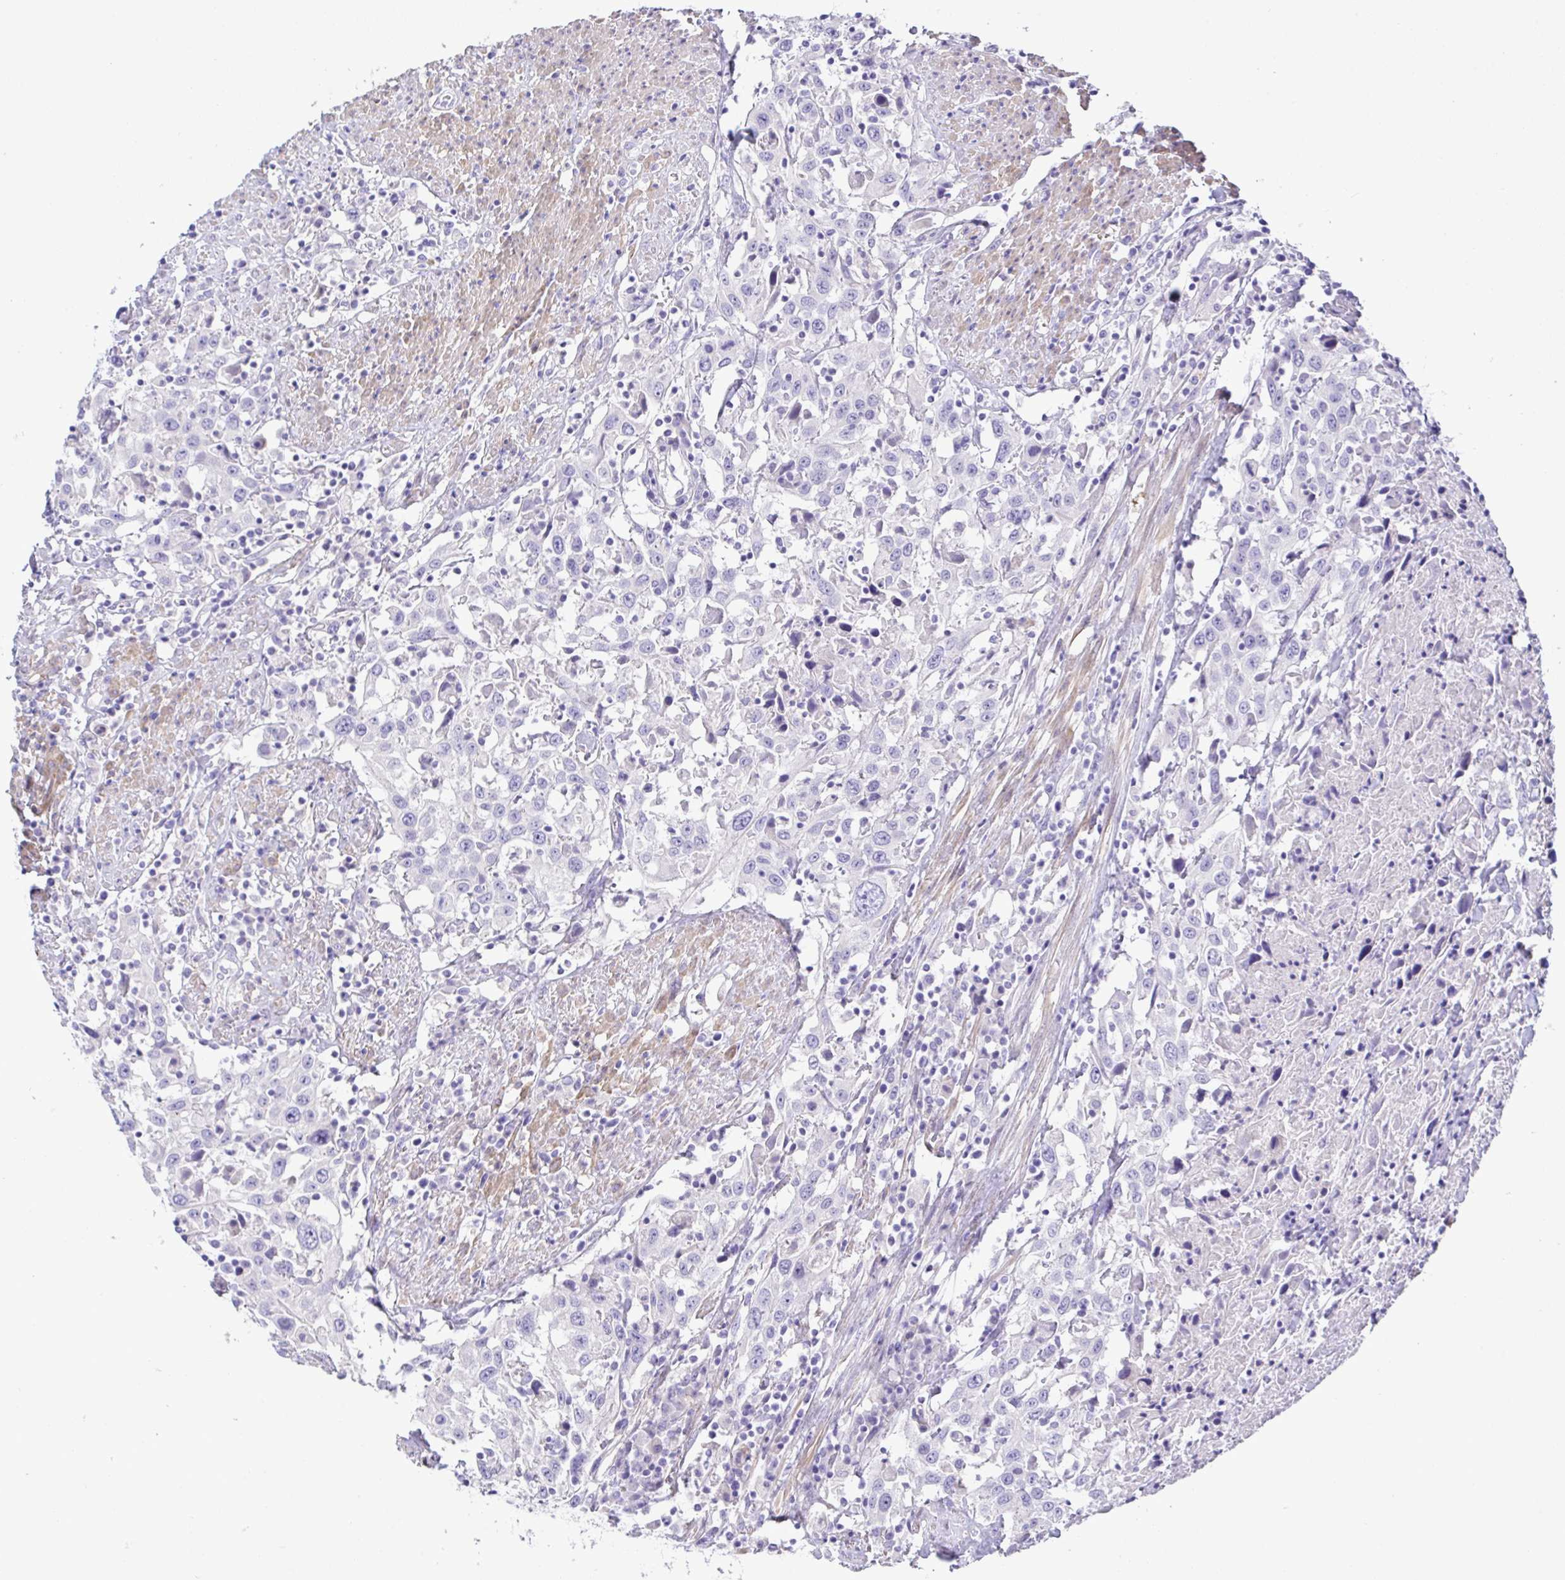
{"staining": {"intensity": "negative", "quantity": "none", "location": "none"}, "tissue": "urothelial cancer", "cell_type": "Tumor cells", "image_type": "cancer", "snomed": [{"axis": "morphology", "description": "Urothelial carcinoma, High grade"}, {"axis": "topography", "description": "Urinary bladder"}], "caption": "Immunohistochemical staining of human urothelial cancer demonstrates no significant expression in tumor cells.", "gene": "MED11", "patient": {"sex": "male", "age": 61}}